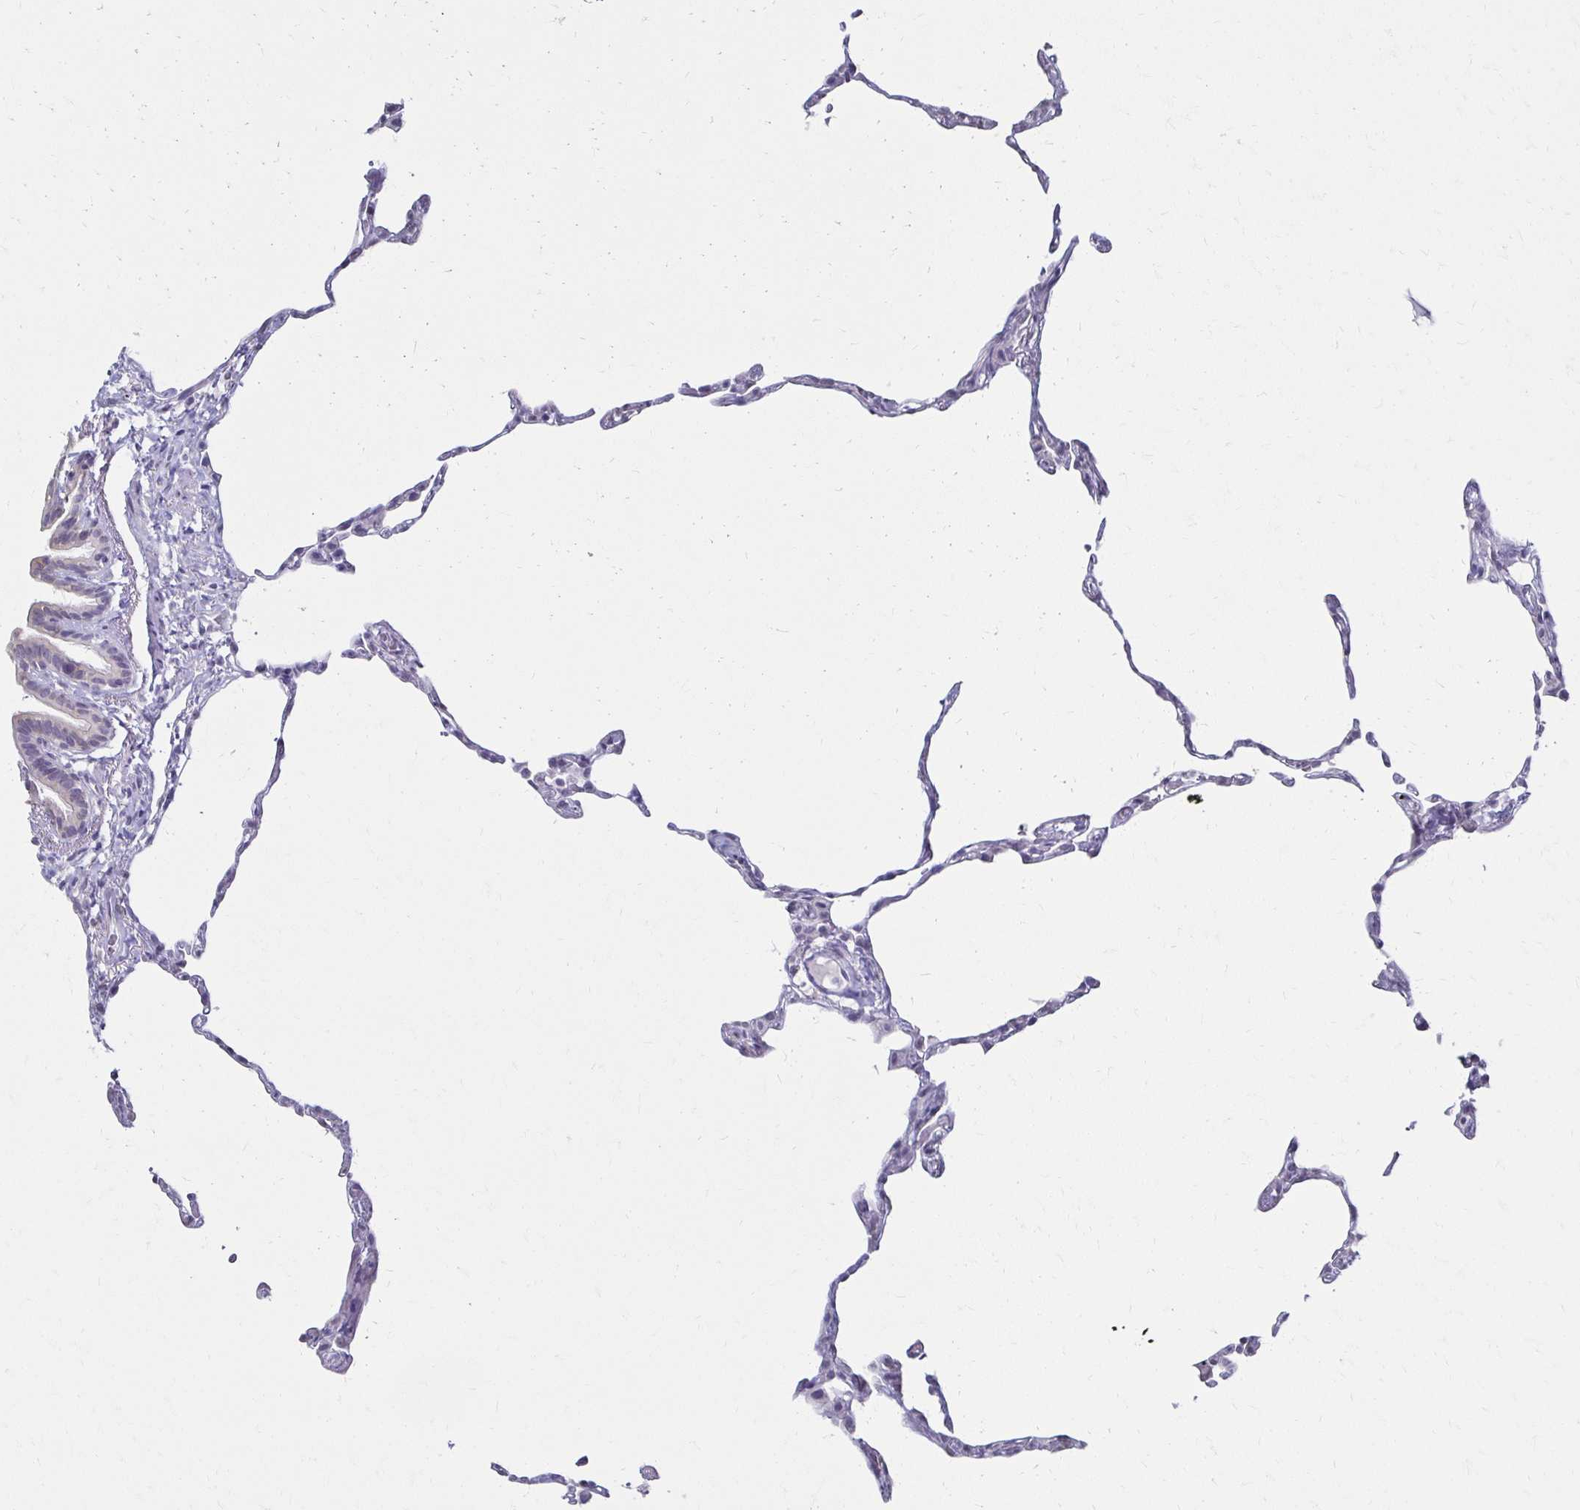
{"staining": {"intensity": "negative", "quantity": "none", "location": "none"}, "tissue": "lung", "cell_type": "Alveolar cells", "image_type": "normal", "snomed": [{"axis": "morphology", "description": "Normal tissue, NOS"}, {"axis": "topography", "description": "Lung"}], "caption": "High power microscopy histopathology image of an immunohistochemistry (IHC) micrograph of benign lung, revealing no significant positivity in alveolar cells. (Brightfield microscopy of DAB (3,3'-diaminobenzidine) IHC at high magnification).", "gene": "TOMM34", "patient": {"sex": "female", "age": 57}}